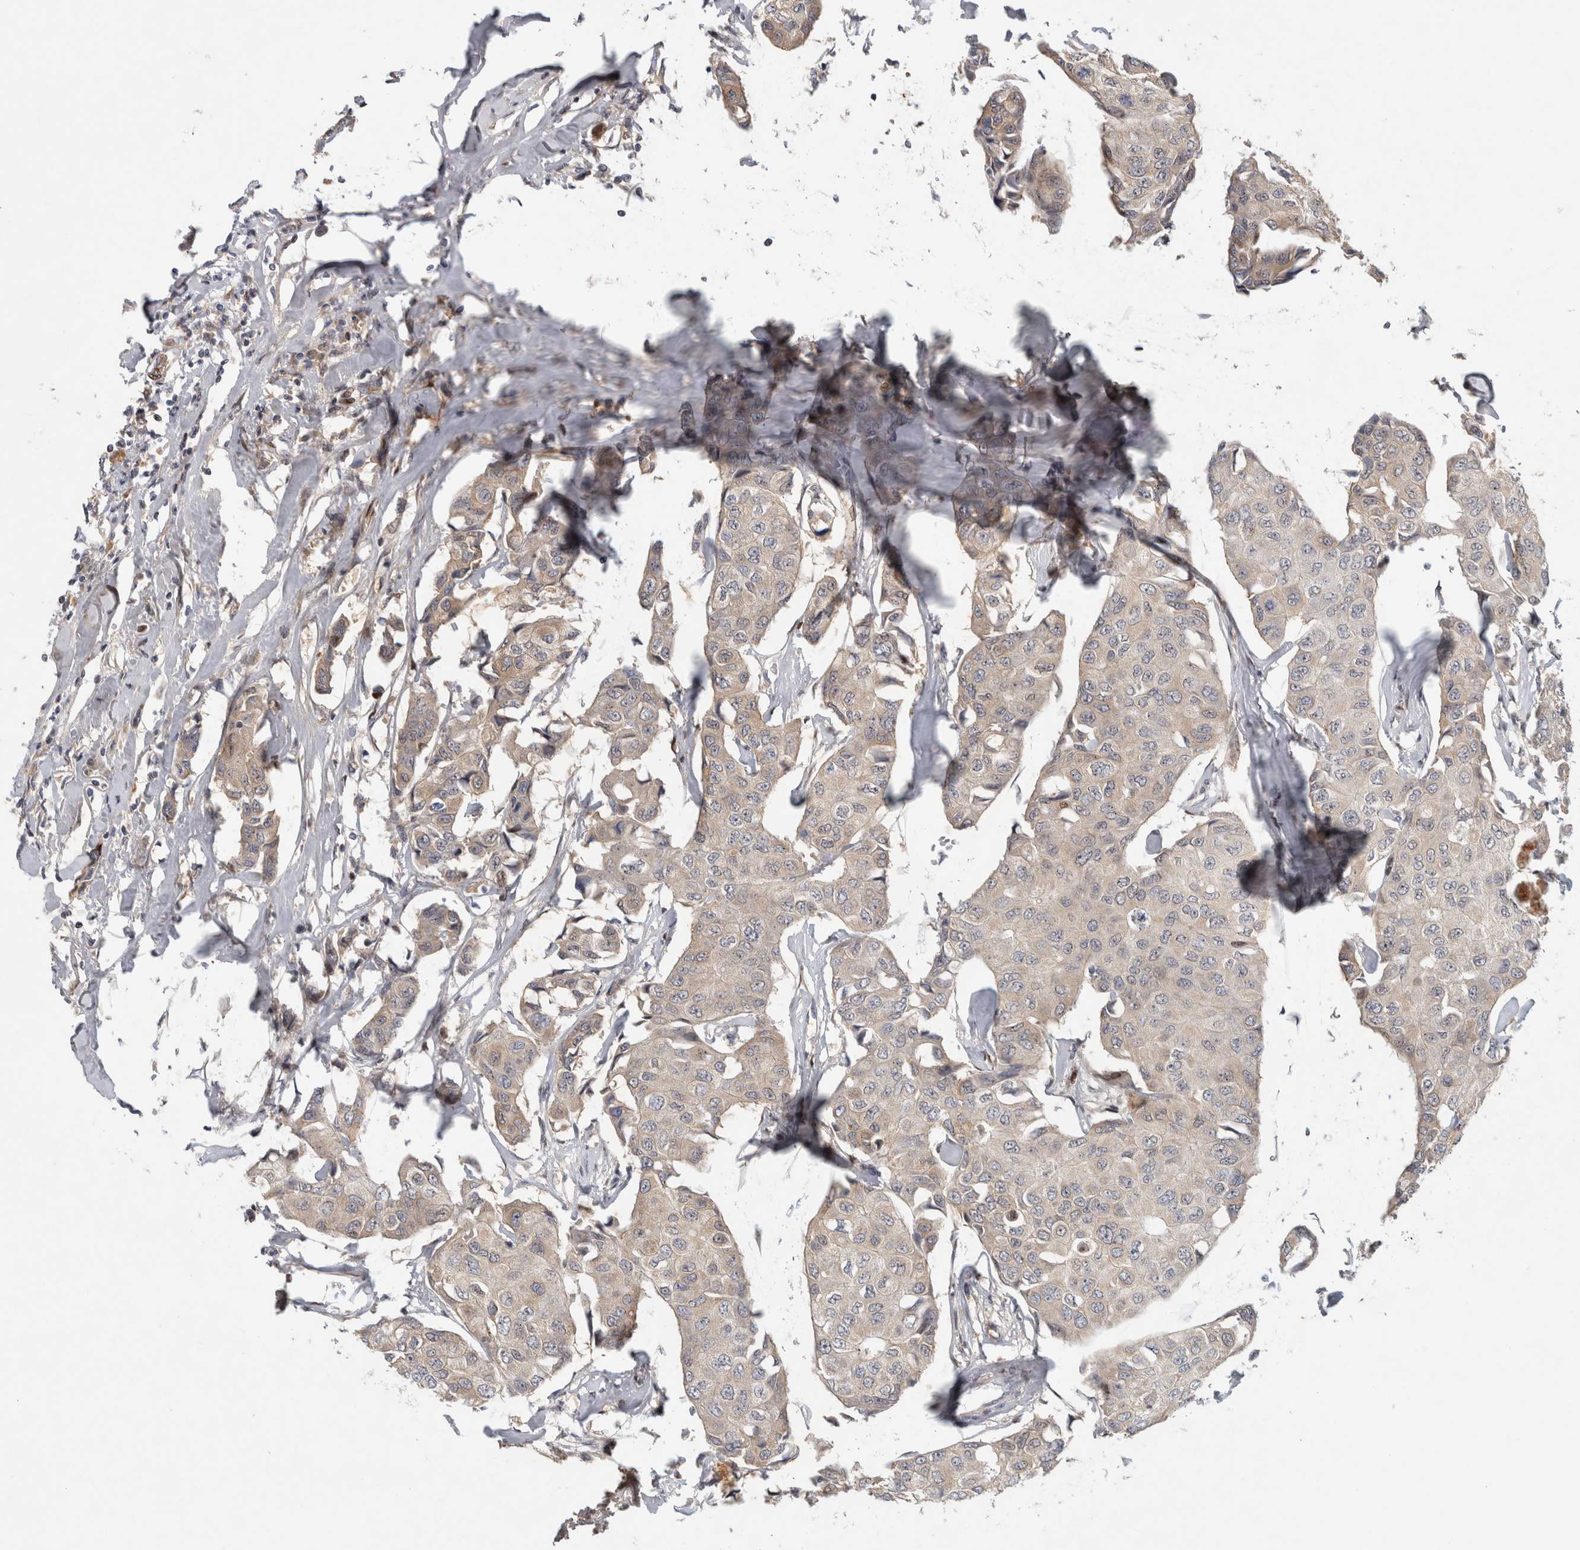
{"staining": {"intensity": "negative", "quantity": "none", "location": "none"}, "tissue": "breast cancer", "cell_type": "Tumor cells", "image_type": "cancer", "snomed": [{"axis": "morphology", "description": "Duct carcinoma"}, {"axis": "topography", "description": "Breast"}], "caption": "DAB (3,3'-diaminobenzidine) immunohistochemical staining of human breast cancer (infiltrating ductal carcinoma) reveals no significant positivity in tumor cells. Brightfield microscopy of IHC stained with DAB (3,3'-diaminobenzidine) (brown) and hematoxylin (blue), captured at high magnification.", "gene": "RBM48", "patient": {"sex": "female", "age": 80}}